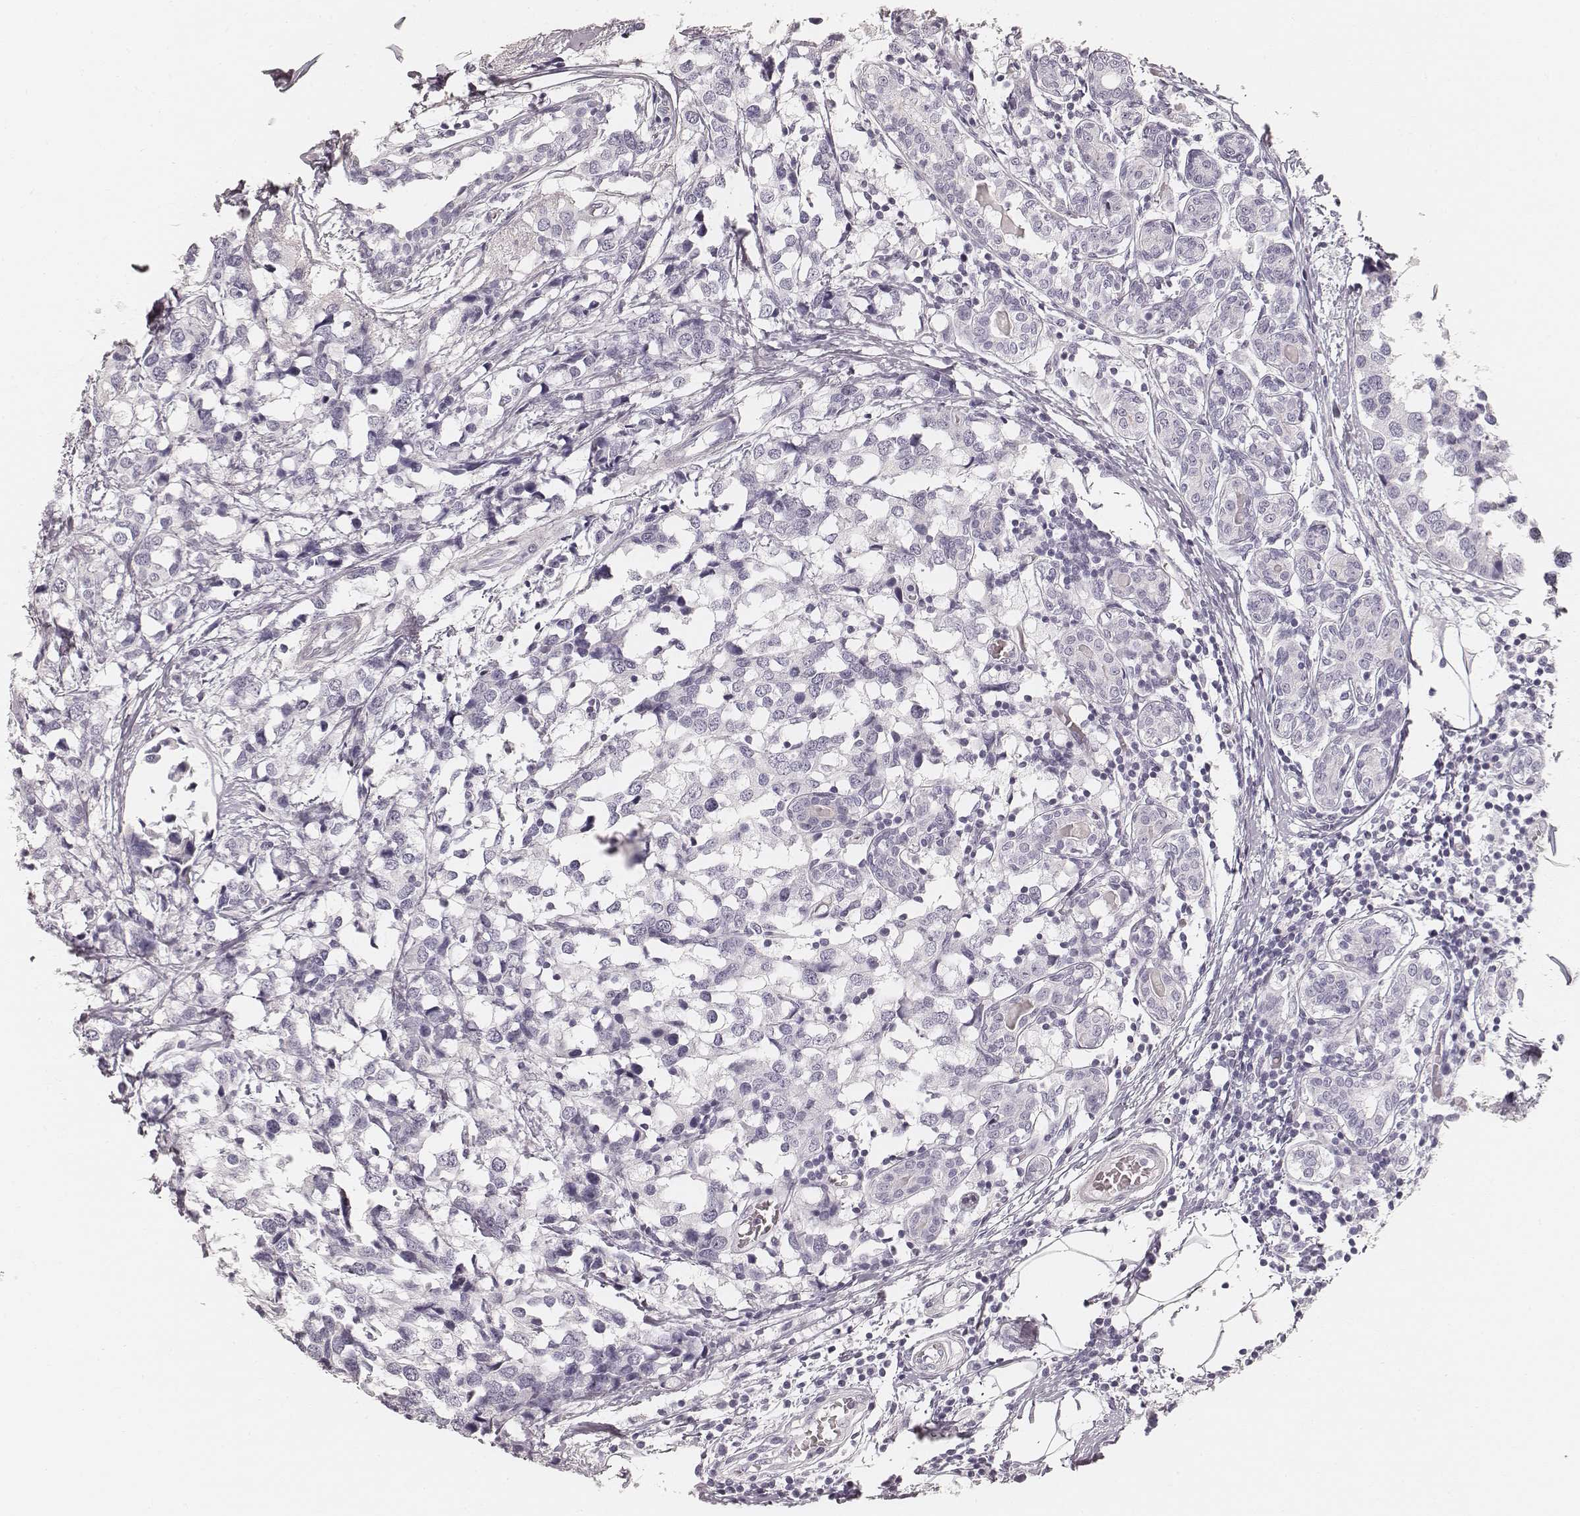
{"staining": {"intensity": "negative", "quantity": "none", "location": "none"}, "tissue": "breast cancer", "cell_type": "Tumor cells", "image_type": "cancer", "snomed": [{"axis": "morphology", "description": "Lobular carcinoma"}, {"axis": "topography", "description": "Breast"}], "caption": "An image of human breast cancer (lobular carcinoma) is negative for staining in tumor cells.", "gene": "HNF4G", "patient": {"sex": "female", "age": 59}}